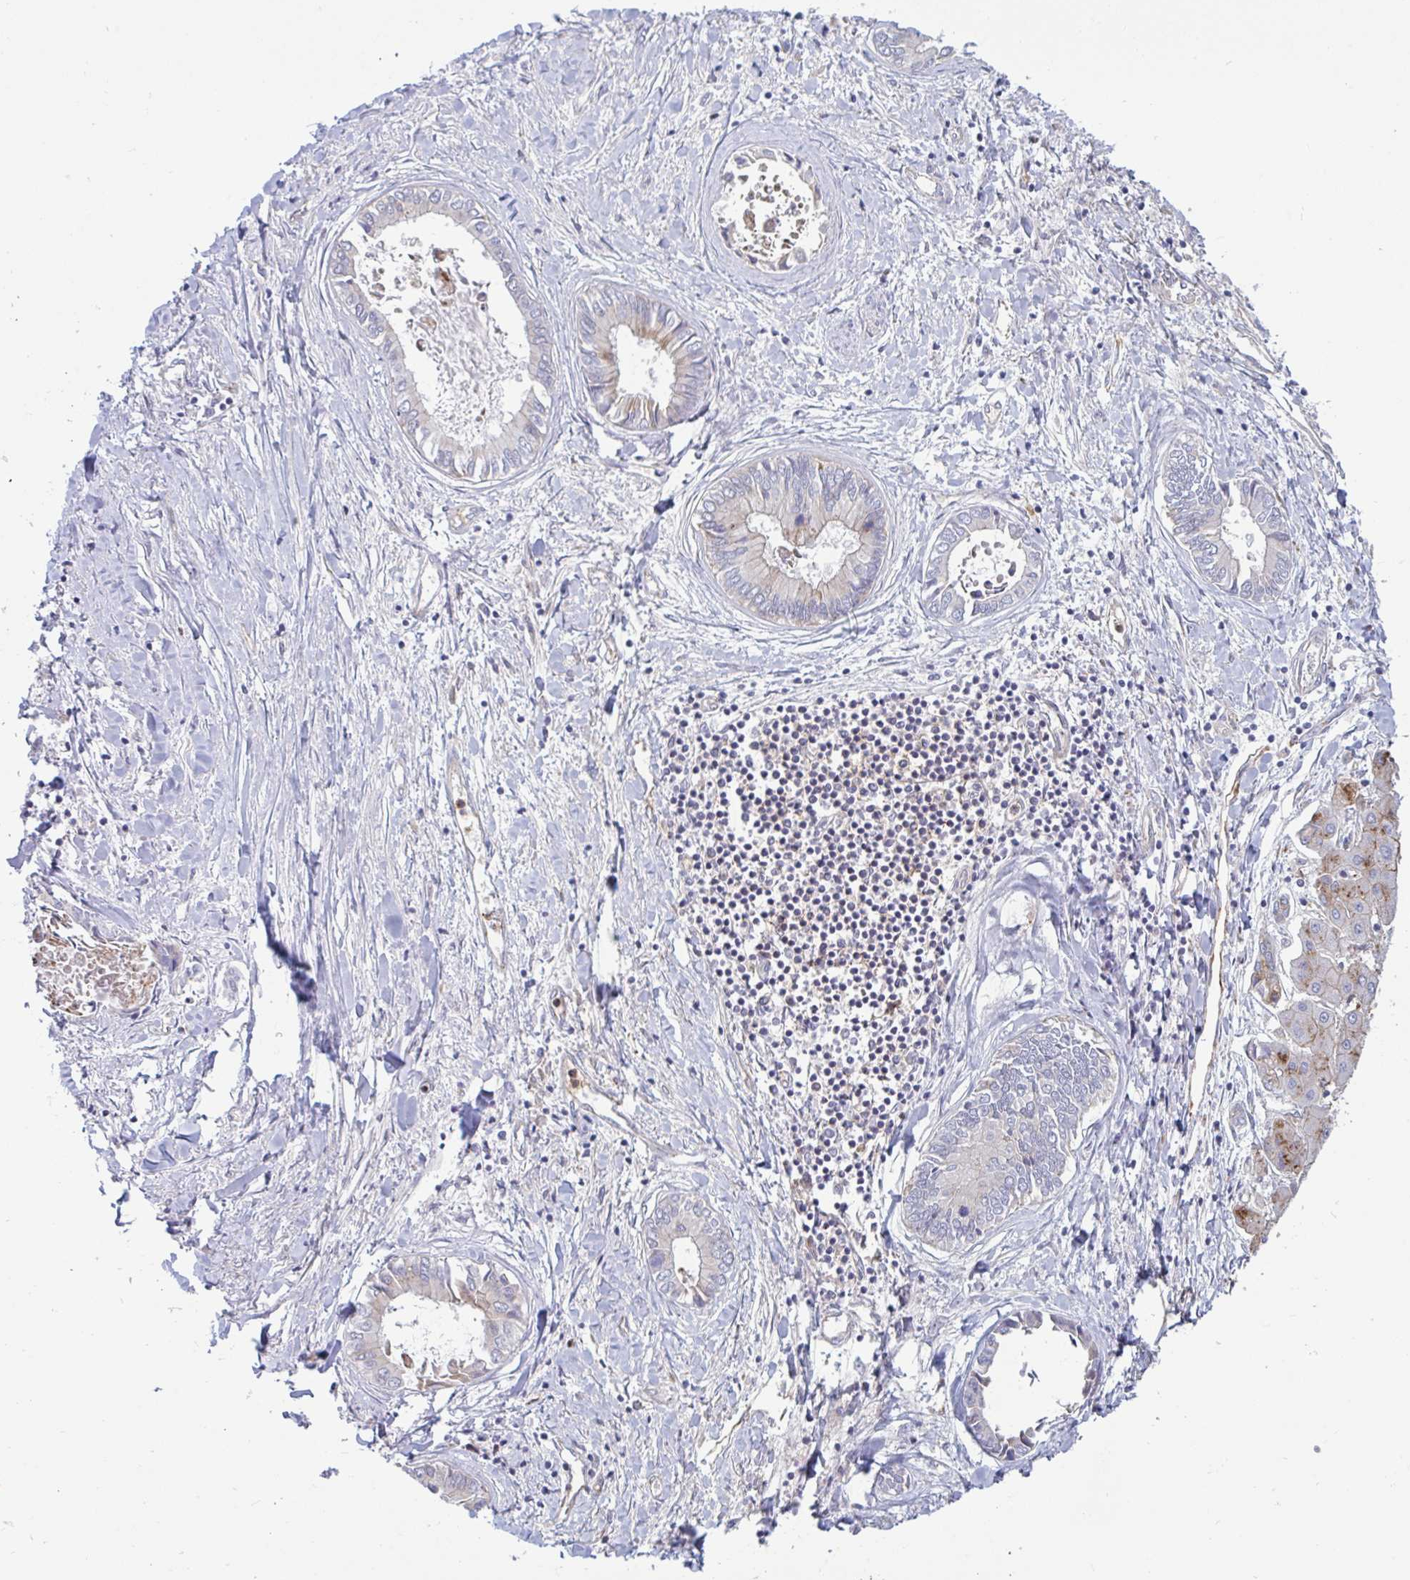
{"staining": {"intensity": "weak", "quantity": "<25%", "location": "cytoplasmic/membranous"}, "tissue": "liver cancer", "cell_type": "Tumor cells", "image_type": "cancer", "snomed": [{"axis": "morphology", "description": "Cholangiocarcinoma"}, {"axis": "topography", "description": "Liver"}], "caption": "IHC histopathology image of liver cancer stained for a protein (brown), which exhibits no positivity in tumor cells. (Brightfield microscopy of DAB immunohistochemistry at high magnification).", "gene": "SLC9A6", "patient": {"sex": "male", "age": 66}}